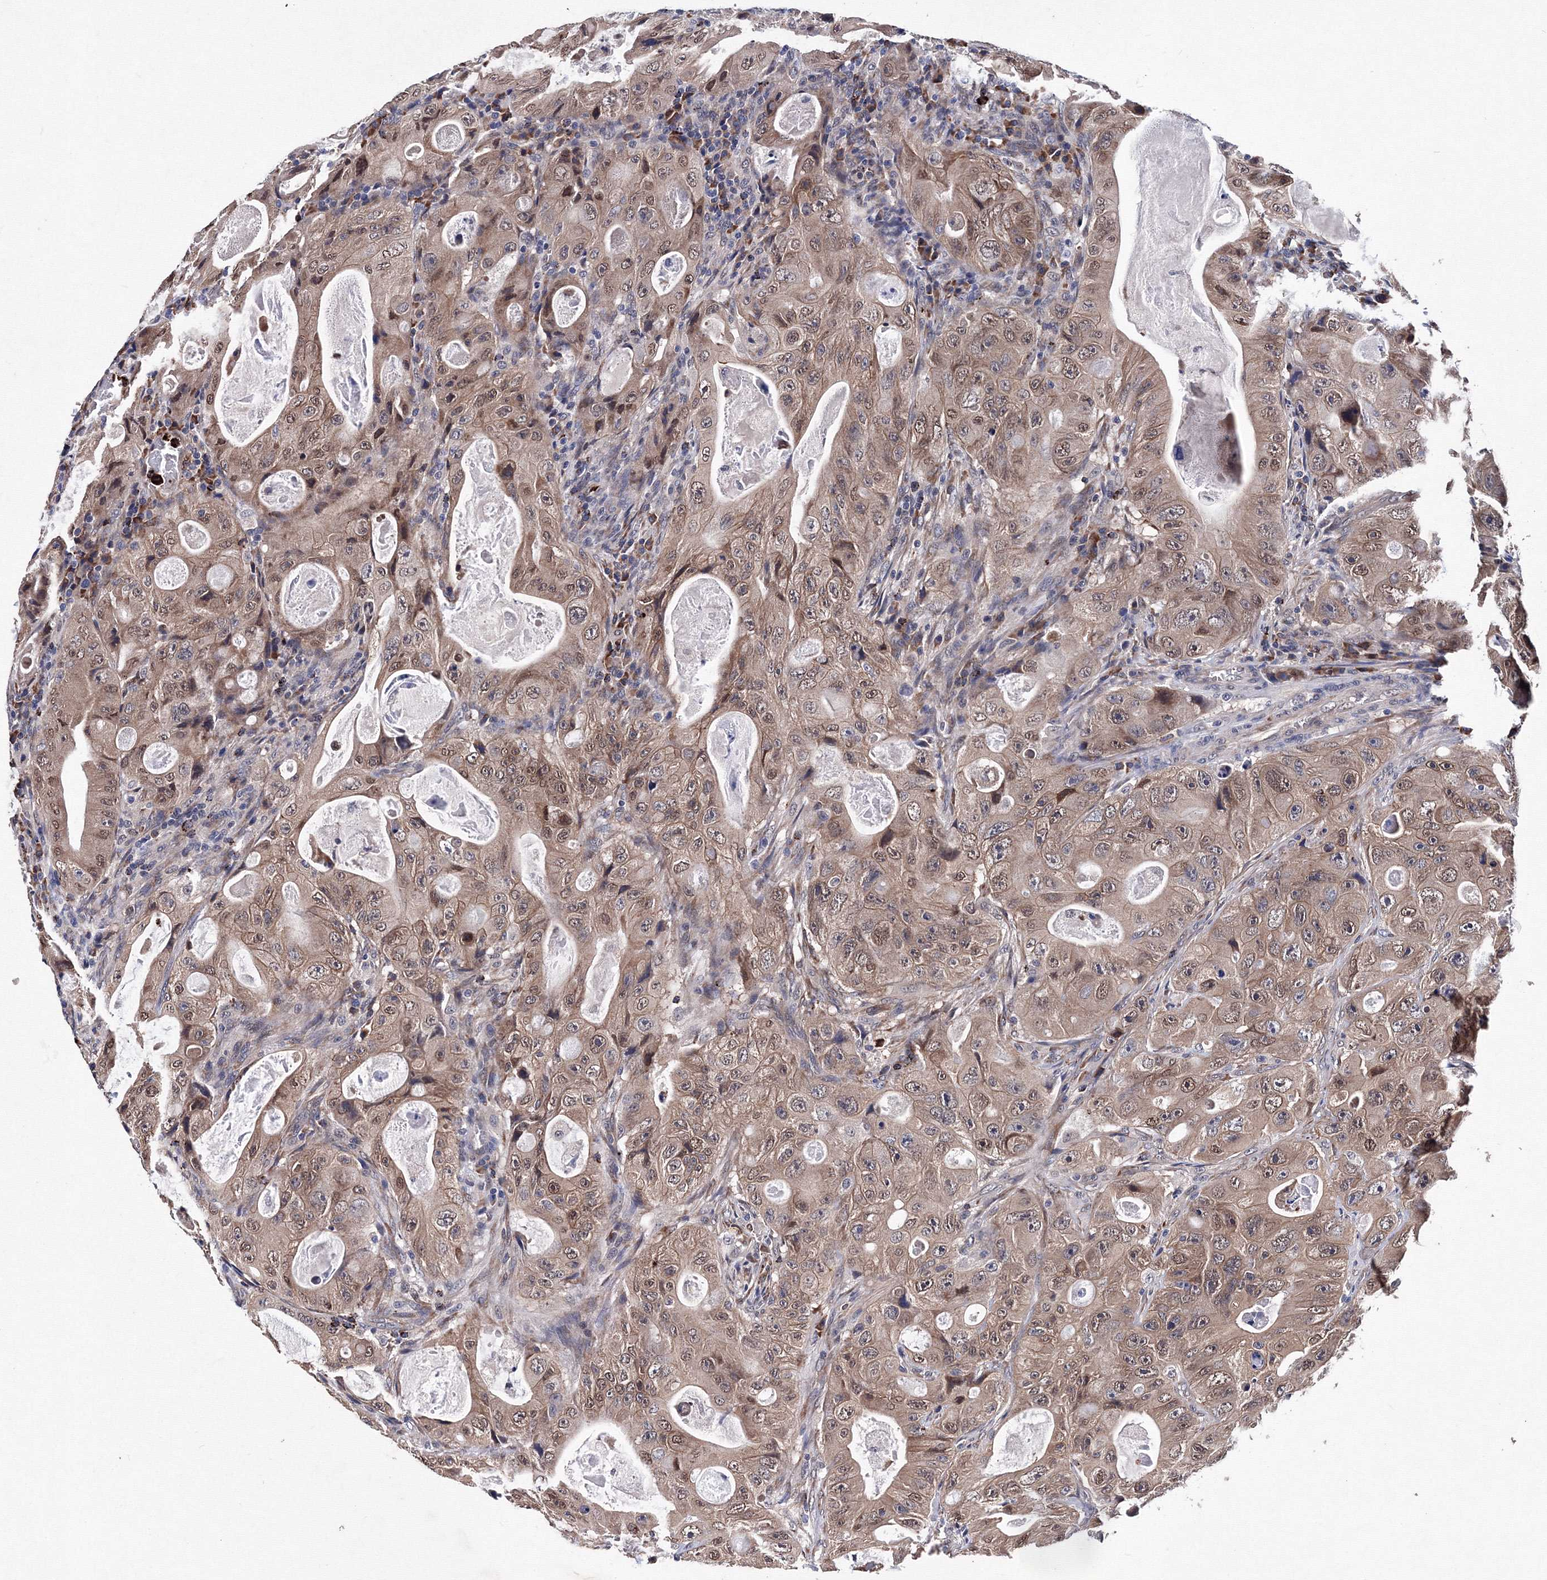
{"staining": {"intensity": "moderate", "quantity": ">75%", "location": "cytoplasmic/membranous,nuclear"}, "tissue": "colorectal cancer", "cell_type": "Tumor cells", "image_type": "cancer", "snomed": [{"axis": "morphology", "description": "Adenocarcinoma, NOS"}, {"axis": "topography", "description": "Colon"}], "caption": "IHC image of neoplastic tissue: adenocarcinoma (colorectal) stained using immunohistochemistry demonstrates medium levels of moderate protein expression localized specifically in the cytoplasmic/membranous and nuclear of tumor cells, appearing as a cytoplasmic/membranous and nuclear brown color.", "gene": "PHYKPL", "patient": {"sex": "female", "age": 46}}